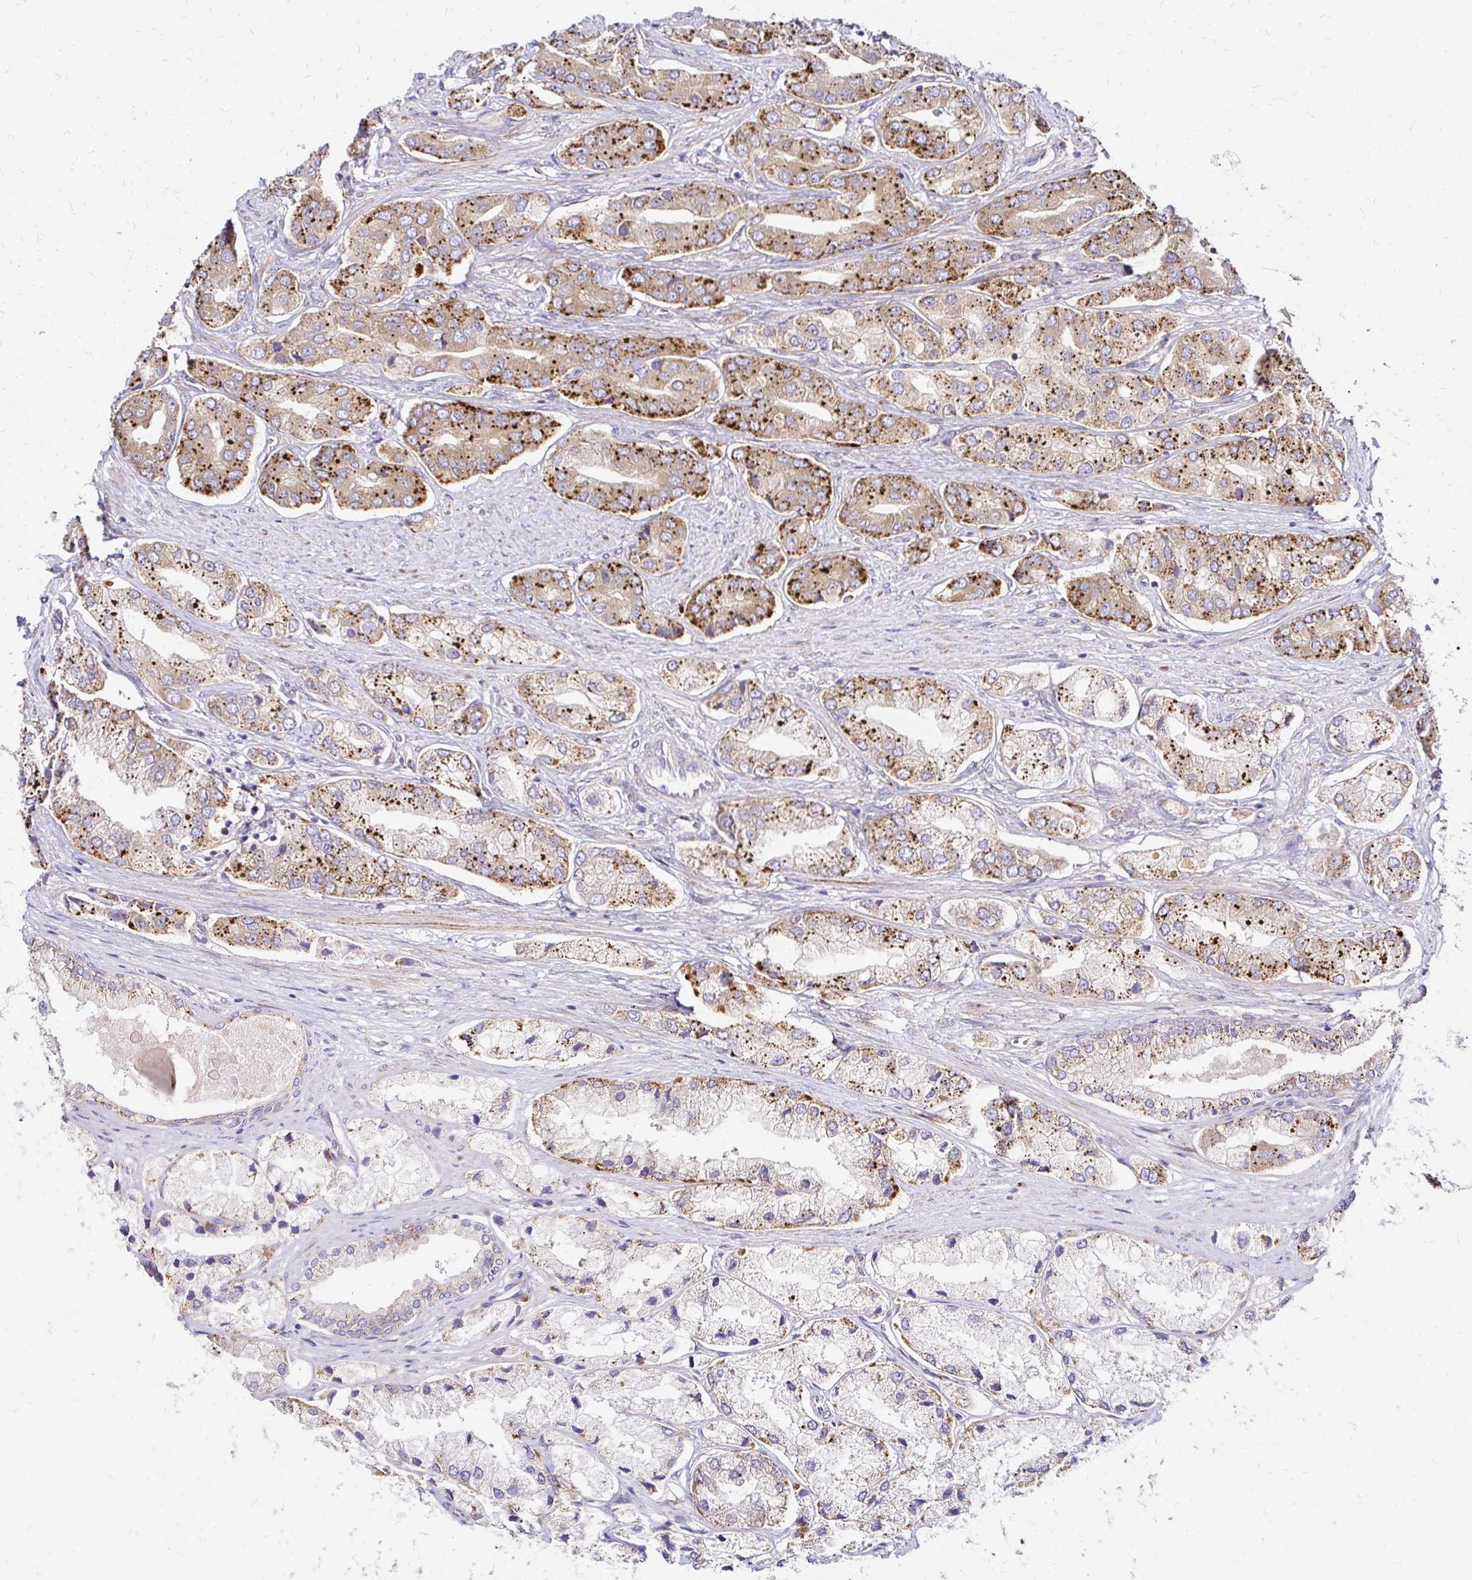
{"staining": {"intensity": "moderate", "quantity": "25%-75%", "location": "cytoplasmic/membranous"}, "tissue": "prostate cancer", "cell_type": "Tumor cells", "image_type": "cancer", "snomed": [{"axis": "morphology", "description": "Adenocarcinoma, Low grade"}, {"axis": "topography", "description": "Prostate"}], "caption": "Moderate cytoplasmic/membranous expression for a protein is present in about 25%-75% of tumor cells of prostate cancer using IHC.", "gene": "IDUA", "patient": {"sex": "male", "age": 69}}